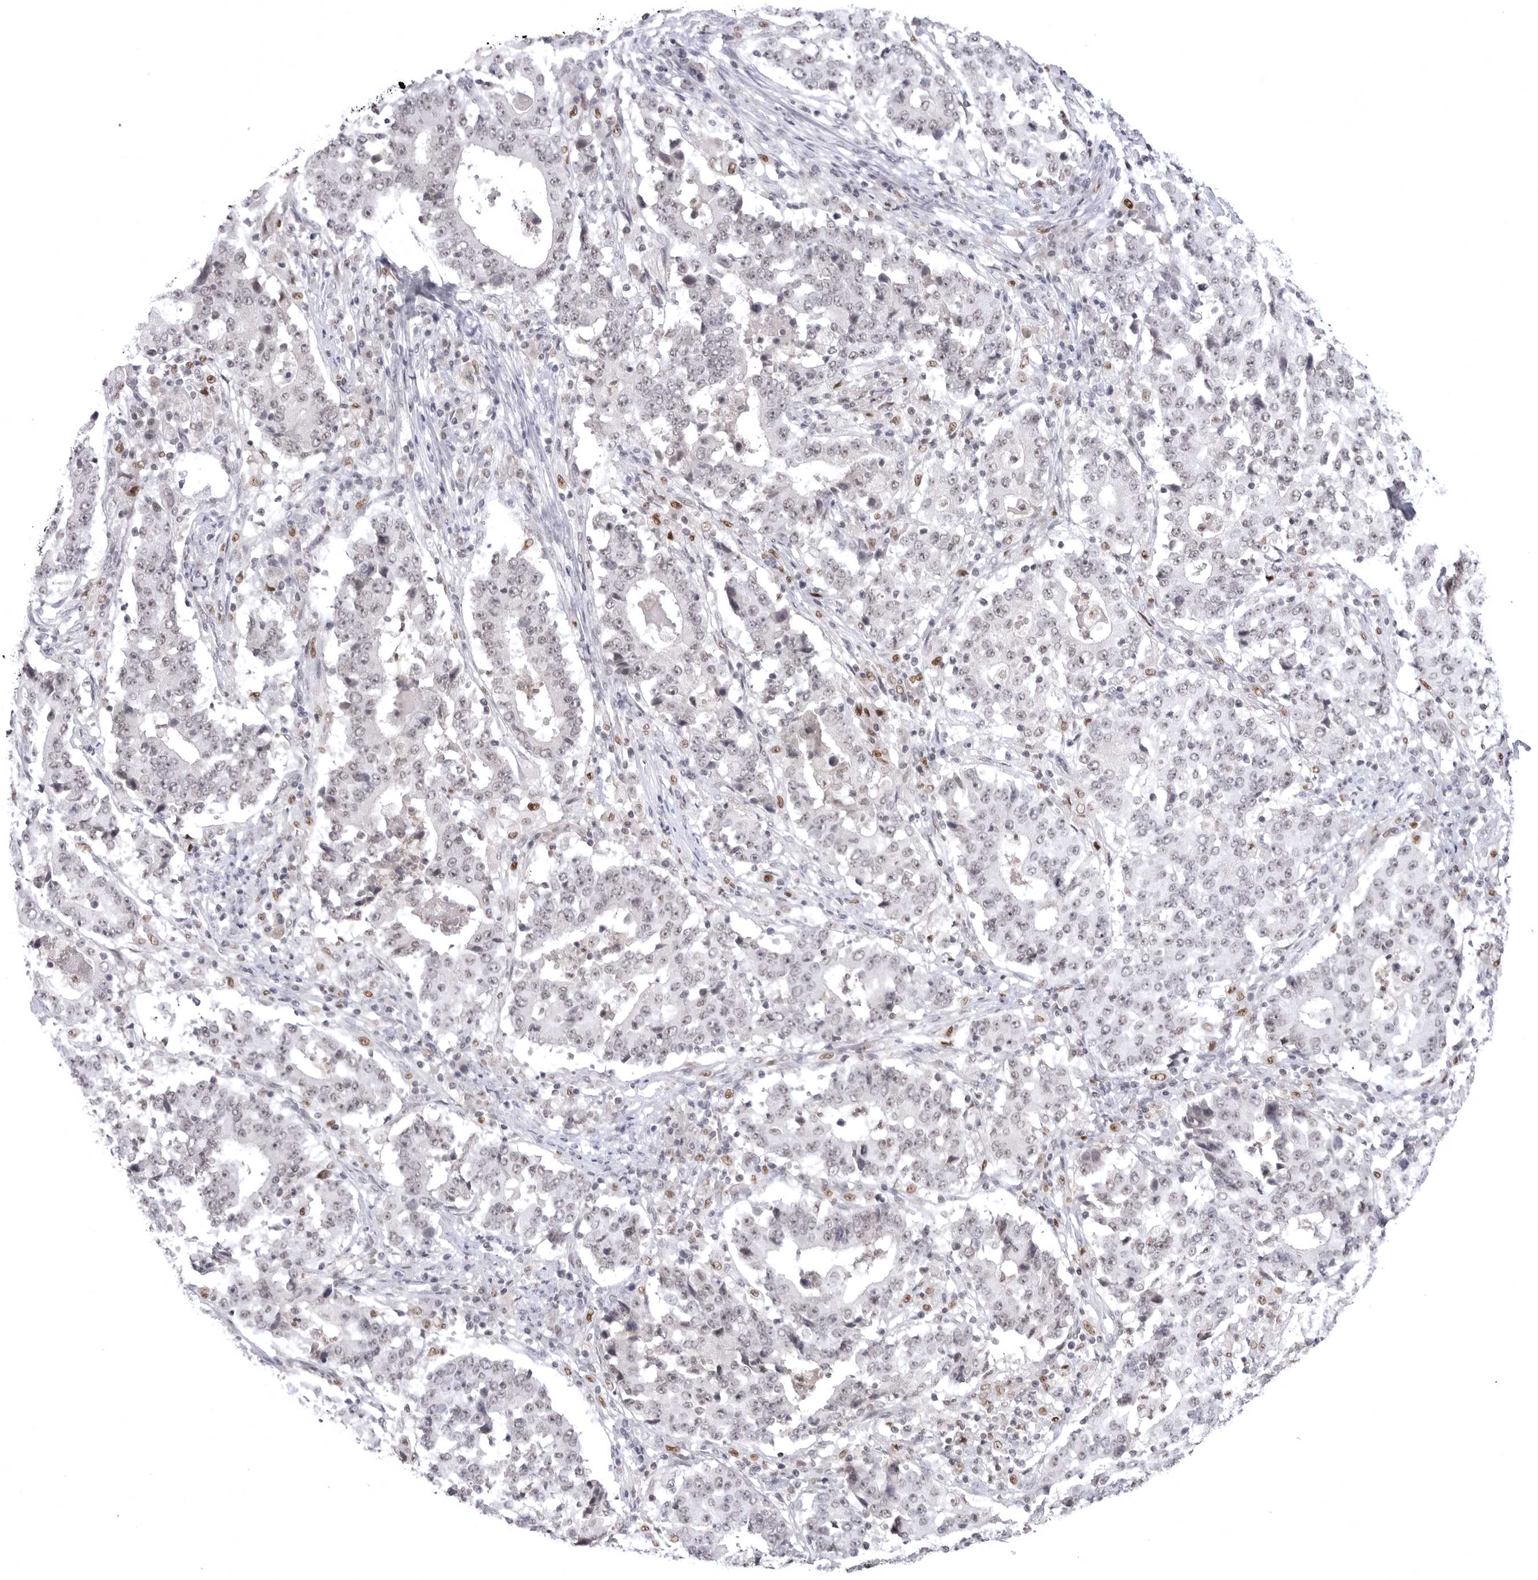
{"staining": {"intensity": "negative", "quantity": "none", "location": "none"}, "tissue": "stomach cancer", "cell_type": "Tumor cells", "image_type": "cancer", "snomed": [{"axis": "morphology", "description": "Adenocarcinoma, NOS"}, {"axis": "topography", "description": "Stomach"}], "caption": "Immunohistochemistry (IHC) of human stomach adenocarcinoma reveals no positivity in tumor cells.", "gene": "PTK2B", "patient": {"sex": "male", "age": 59}}